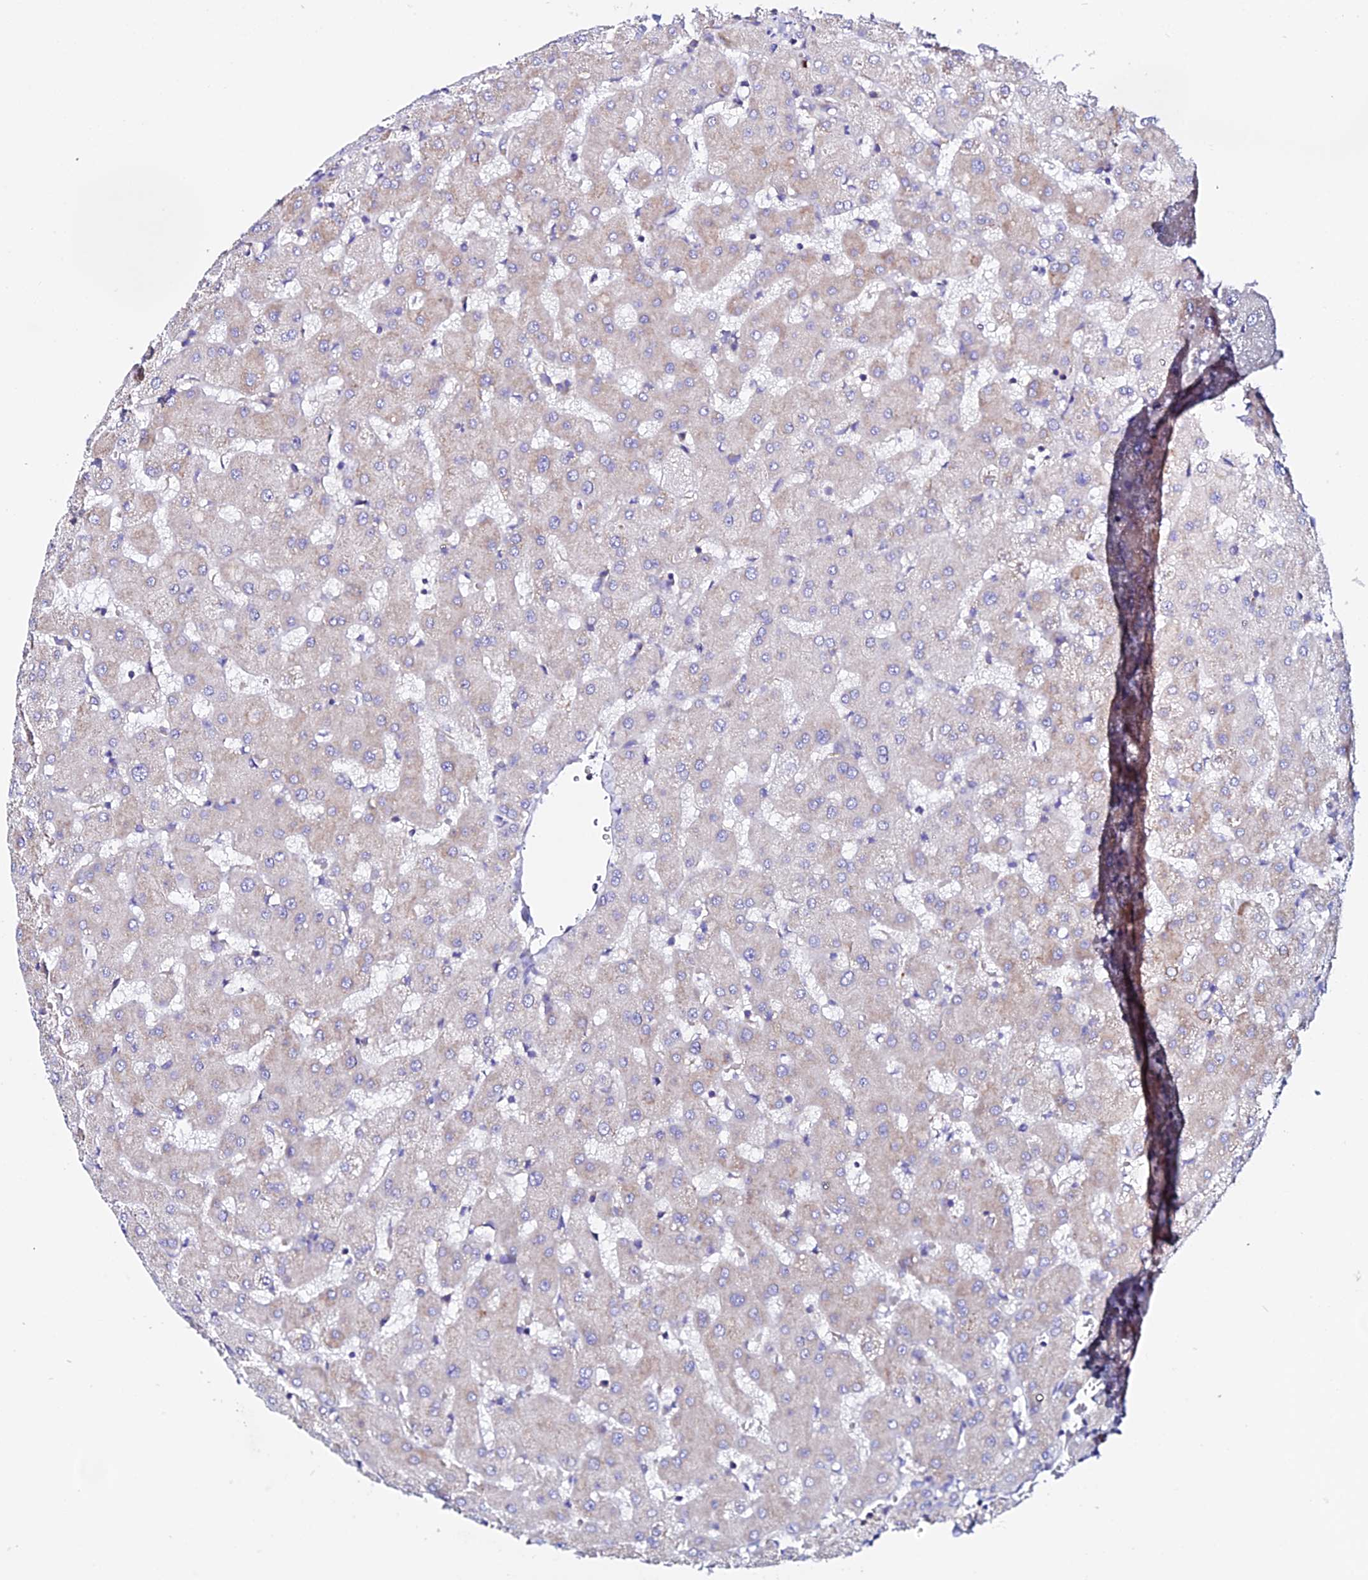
{"staining": {"intensity": "negative", "quantity": "none", "location": "none"}, "tissue": "liver", "cell_type": "Cholangiocytes", "image_type": "normal", "snomed": [{"axis": "morphology", "description": "Normal tissue, NOS"}, {"axis": "topography", "description": "Liver"}], "caption": "The histopathology image reveals no significant expression in cholangiocytes of liver. (DAB (3,3'-diaminobenzidine) immunohistochemistry (IHC), high magnification).", "gene": "EEF1G", "patient": {"sex": "female", "age": 63}}